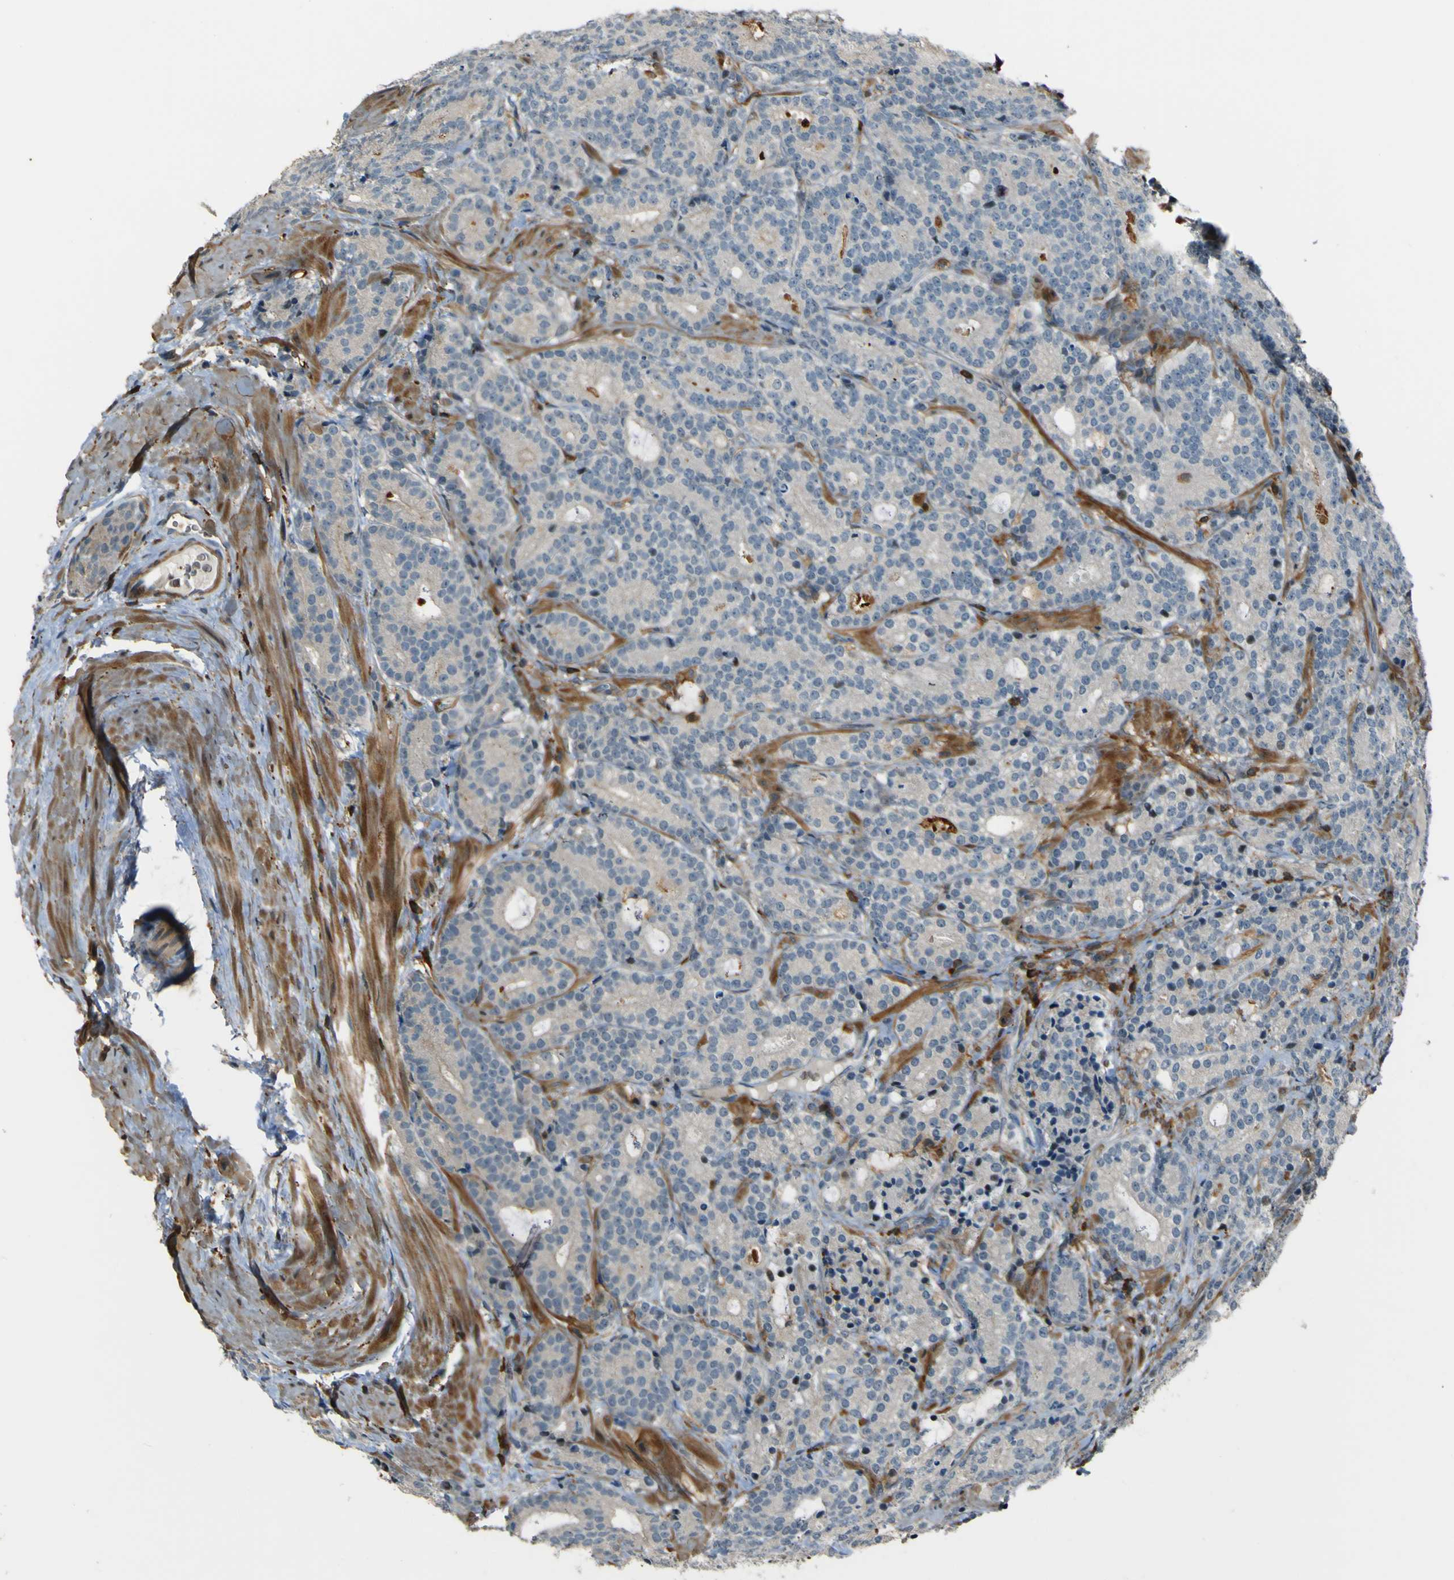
{"staining": {"intensity": "negative", "quantity": "none", "location": "none"}, "tissue": "prostate cancer", "cell_type": "Tumor cells", "image_type": "cancer", "snomed": [{"axis": "morphology", "description": "Adenocarcinoma, High grade"}, {"axis": "topography", "description": "Prostate"}], "caption": "Tumor cells are negative for brown protein staining in prostate adenocarcinoma (high-grade). (Stains: DAB (3,3'-diaminobenzidine) IHC with hematoxylin counter stain, Microscopy: brightfield microscopy at high magnification).", "gene": "PCDHB5", "patient": {"sex": "male", "age": 61}}